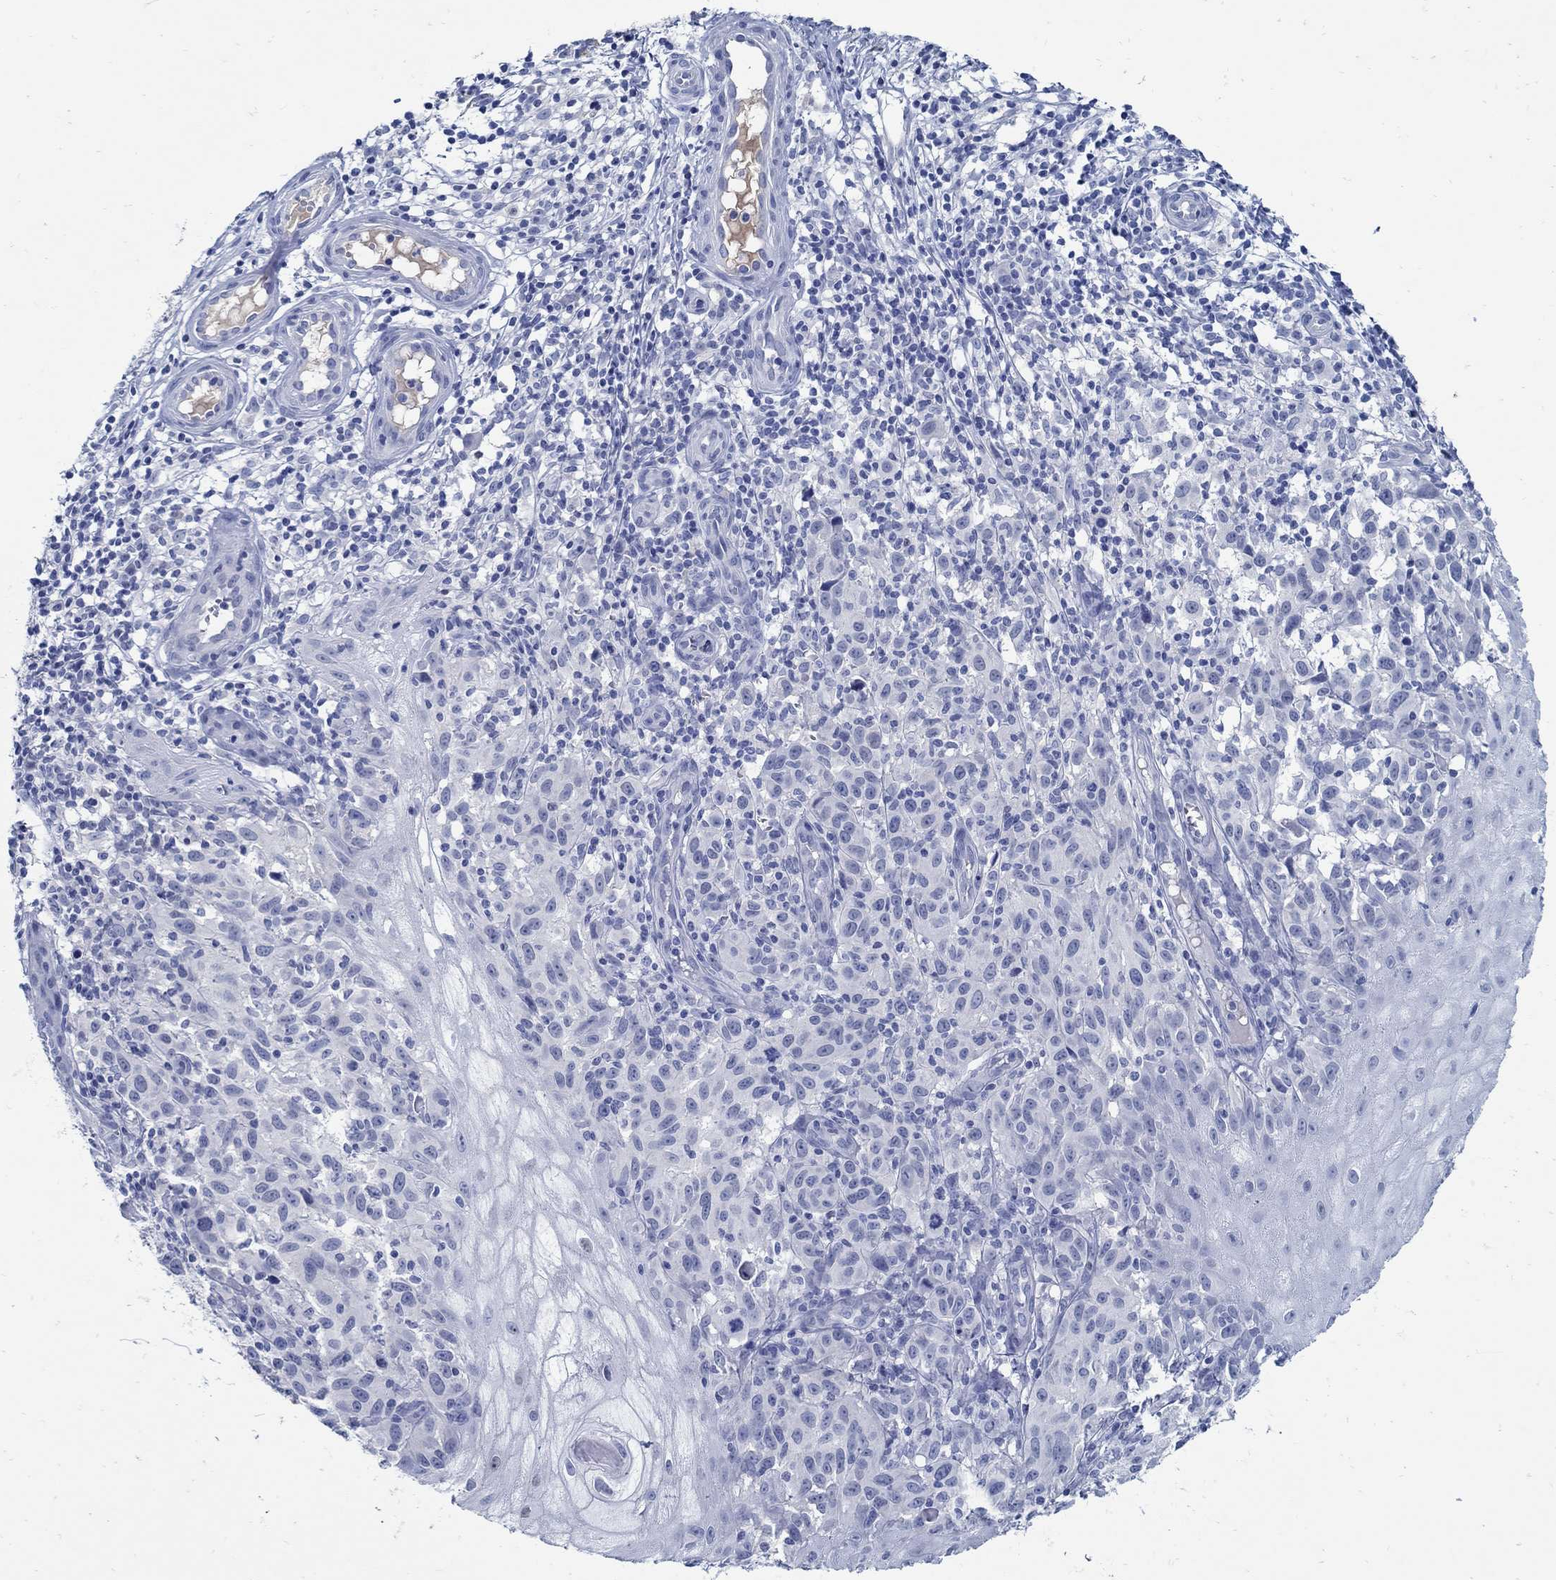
{"staining": {"intensity": "negative", "quantity": "none", "location": "none"}, "tissue": "melanoma", "cell_type": "Tumor cells", "image_type": "cancer", "snomed": [{"axis": "morphology", "description": "Malignant melanoma, NOS"}, {"axis": "topography", "description": "Skin"}], "caption": "Malignant melanoma stained for a protein using immunohistochemistry (IHC) shows no positivity tumor cells.", "gene": "PAX9", "patient": {"sex": "female", "age": 53}}